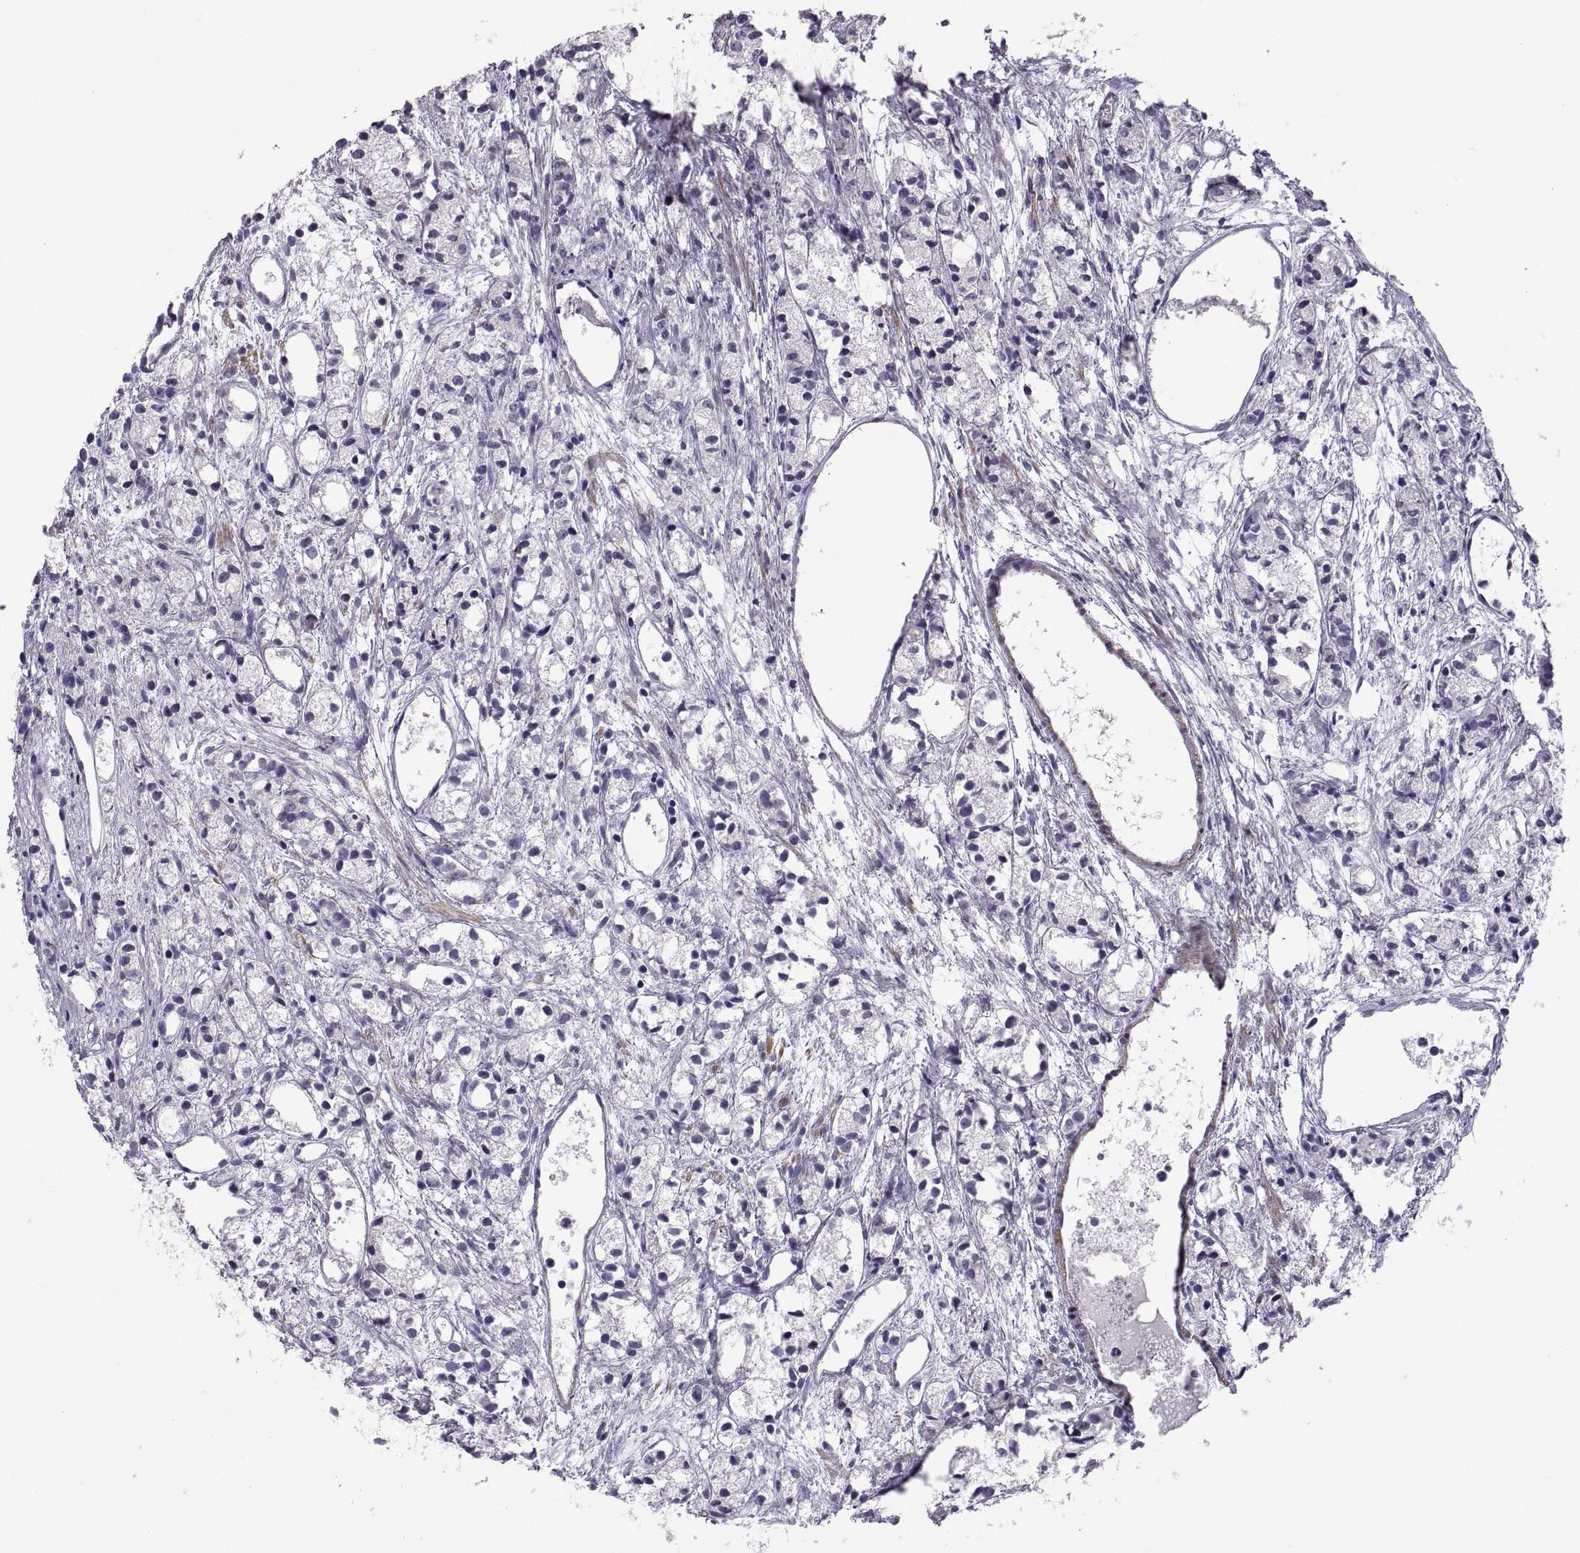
{"staining": {"intensity": "negative", "quantity": "none", "location": "none"}, "tissue": "prostate cancer", "cell_type": "Tumor cells", "image_type": "cancer", "snomed": [{"axis": "morphology", "description": "Adenocarcinoma, Medium grade"}, {"axis": "topography", "description": "Prostate"}], "caption": "Immunohistochemistry histopathology image of human prostate adenocarcinoma (medium-grade) stained for a protein (brown), which exhibits no expression in tumor cells.", "gene": "IGSF1", "patient": {"sex": "male", "age": 74}}